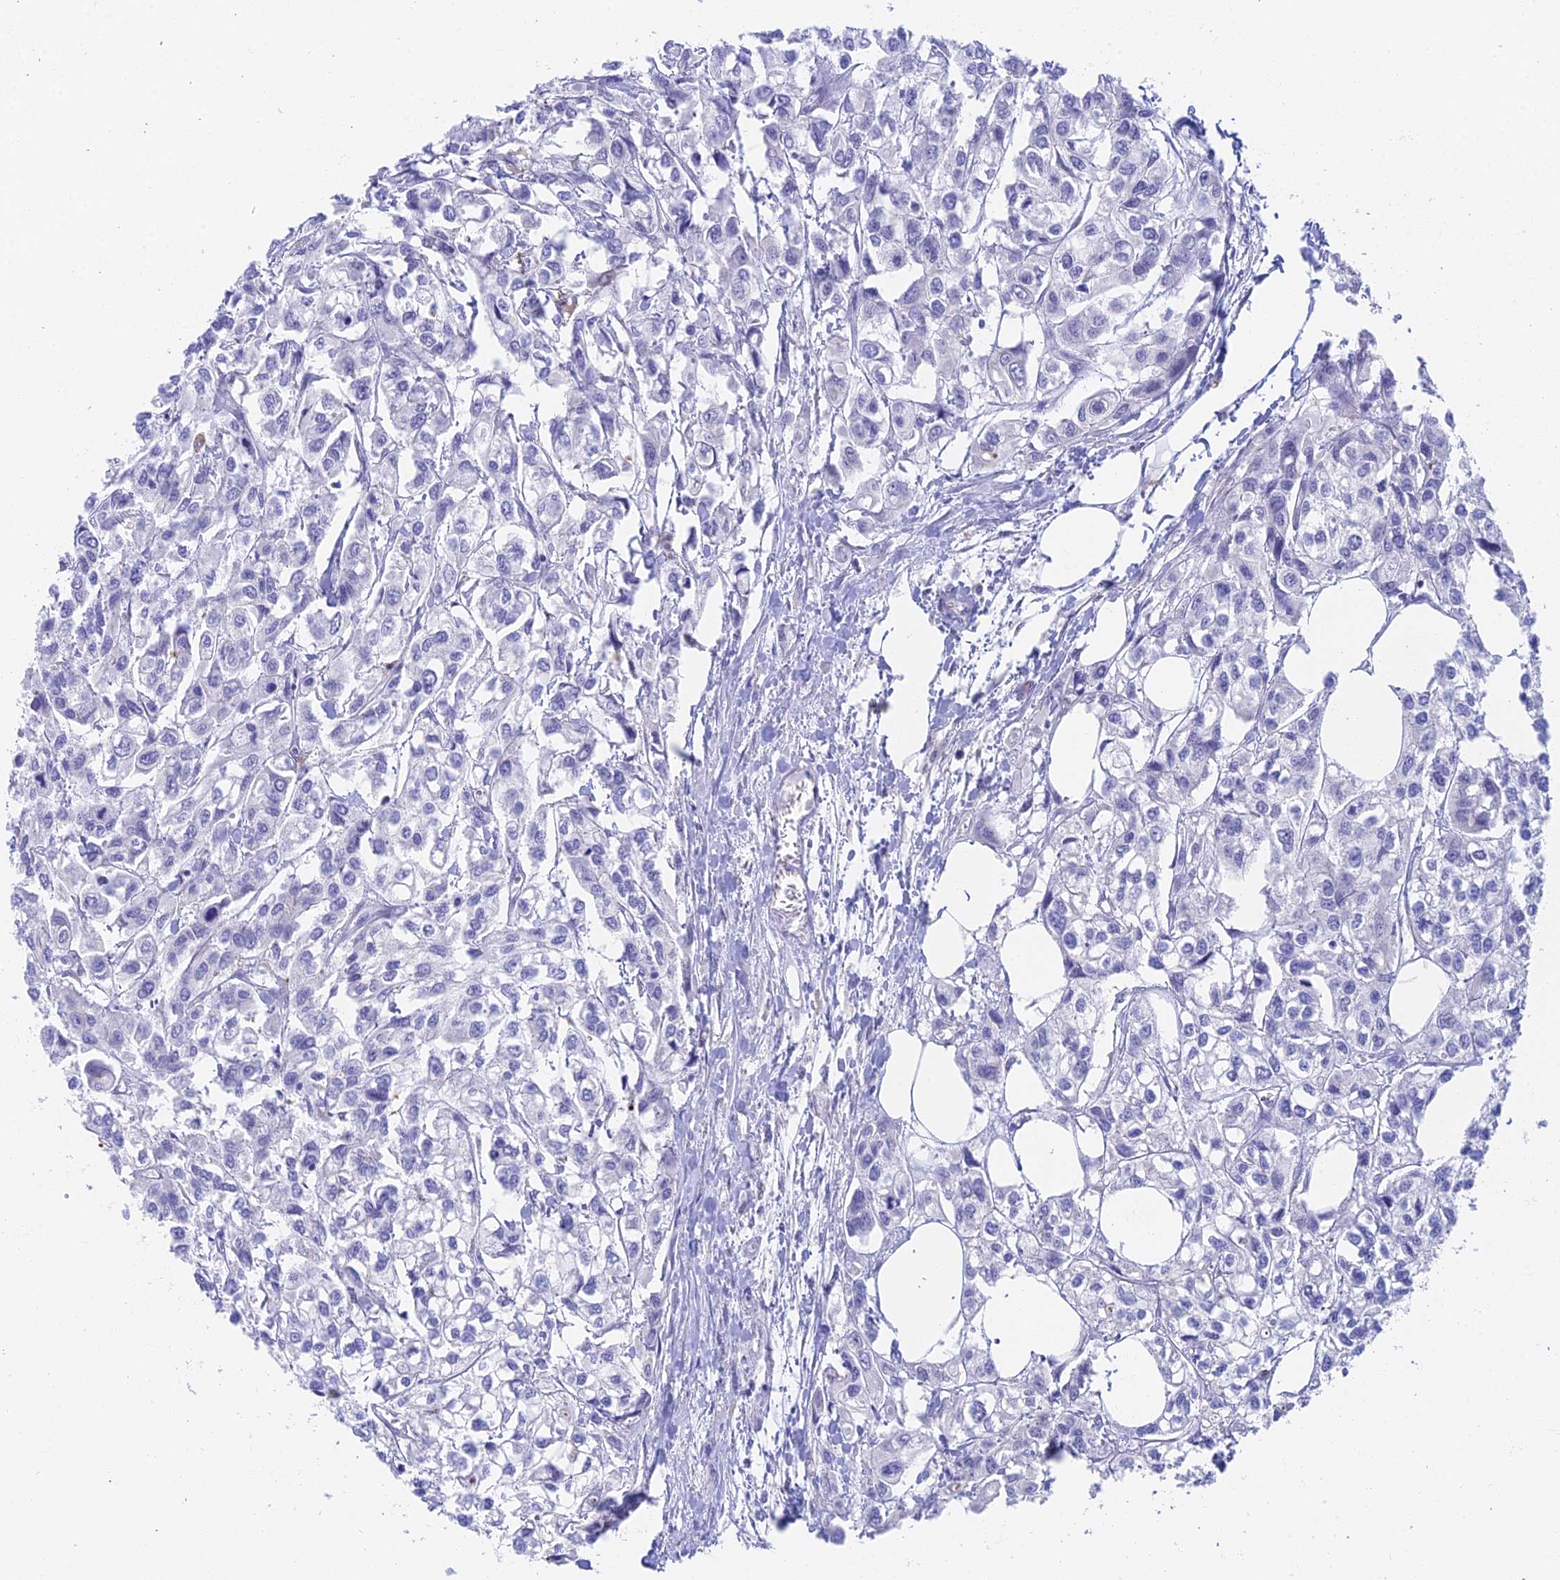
{"staining": {"intensity": "negative", "quantity": "none", "location": "none"}, "tissue": "urothelial cancer", "cell_type": "Tumor cells", "image_type": "cancer", "snomed": [{"axis": "morphology", "description": "Urothelial carcinoma, High grade"}, {"axis": "topography", "description": "Urinary bladder"}], "caption": "The histopathology image exhibits no significant expression in tumor cells of urothelial carcinoma (high-grade). (Brightfield microscopy of DAB (3,3'-diaminobenzidine) immunohistochemistry at high magnification).", "gene": "ADAMTS13", "patient": {"sex": "male", "age": 67}}